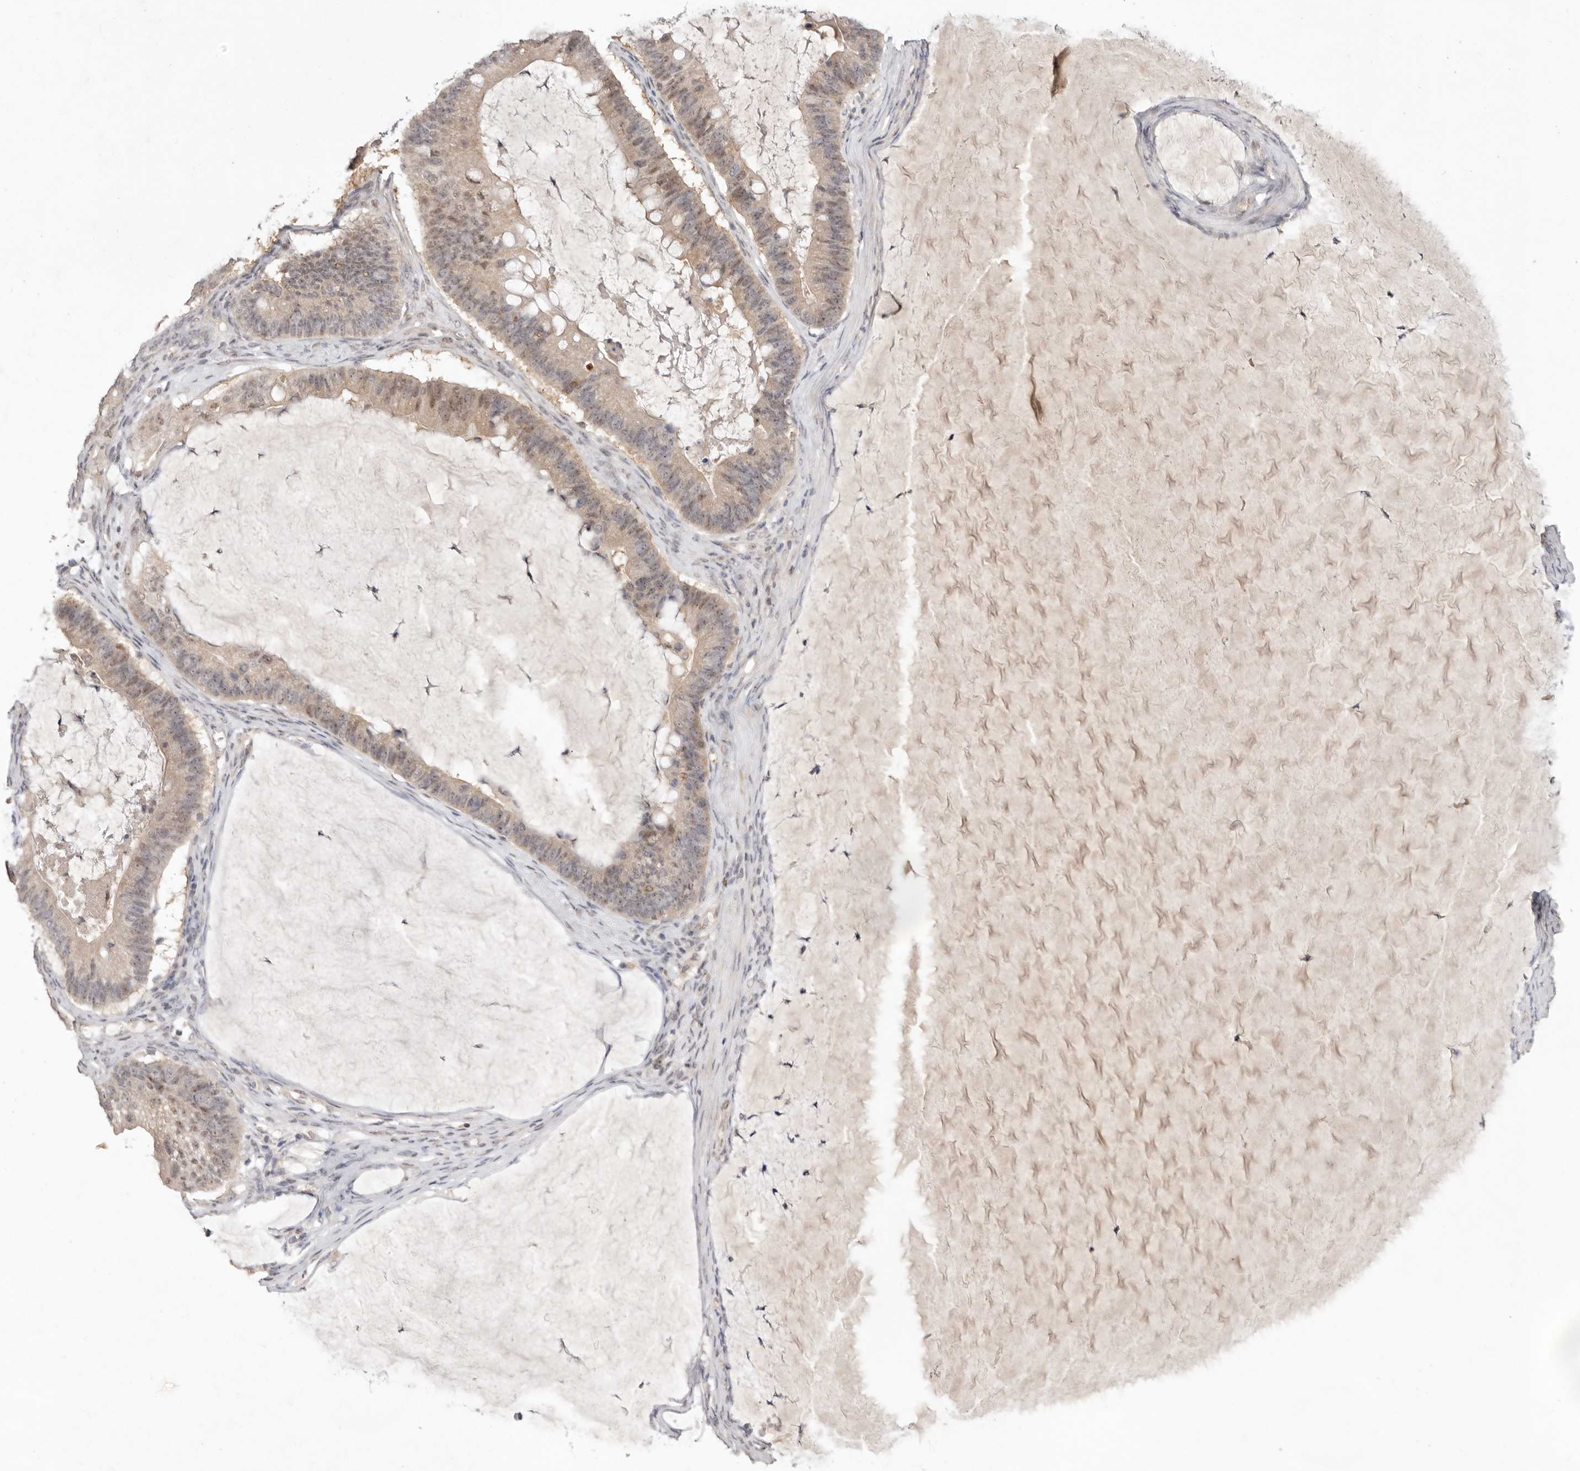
{"staining": {"intensity": "weak", "quantity": ">75%", "location": "cytoplasmic/membranous,nuclear"}, "tissue": "ovarian cancer", "cell_type": "Tumor cells", "image_type": "cancer", "snomed": [{"axis": "morphology", "description": "Cystadenocarcinoma, mucinous, NOS"}, {"axis": "topography", "description": "Ovary"}], "caption": "Immunohistochemistry (IHC) image of mucinous cystadenocarcinoma (ovarian) stained for a protein (brown), which displays low levels of weak cytoplasmic/membranous and nuclear expression in about >75% of tumor cells.", "gene": "TADA1", "patient": {"sex": "female", "age": 61}}